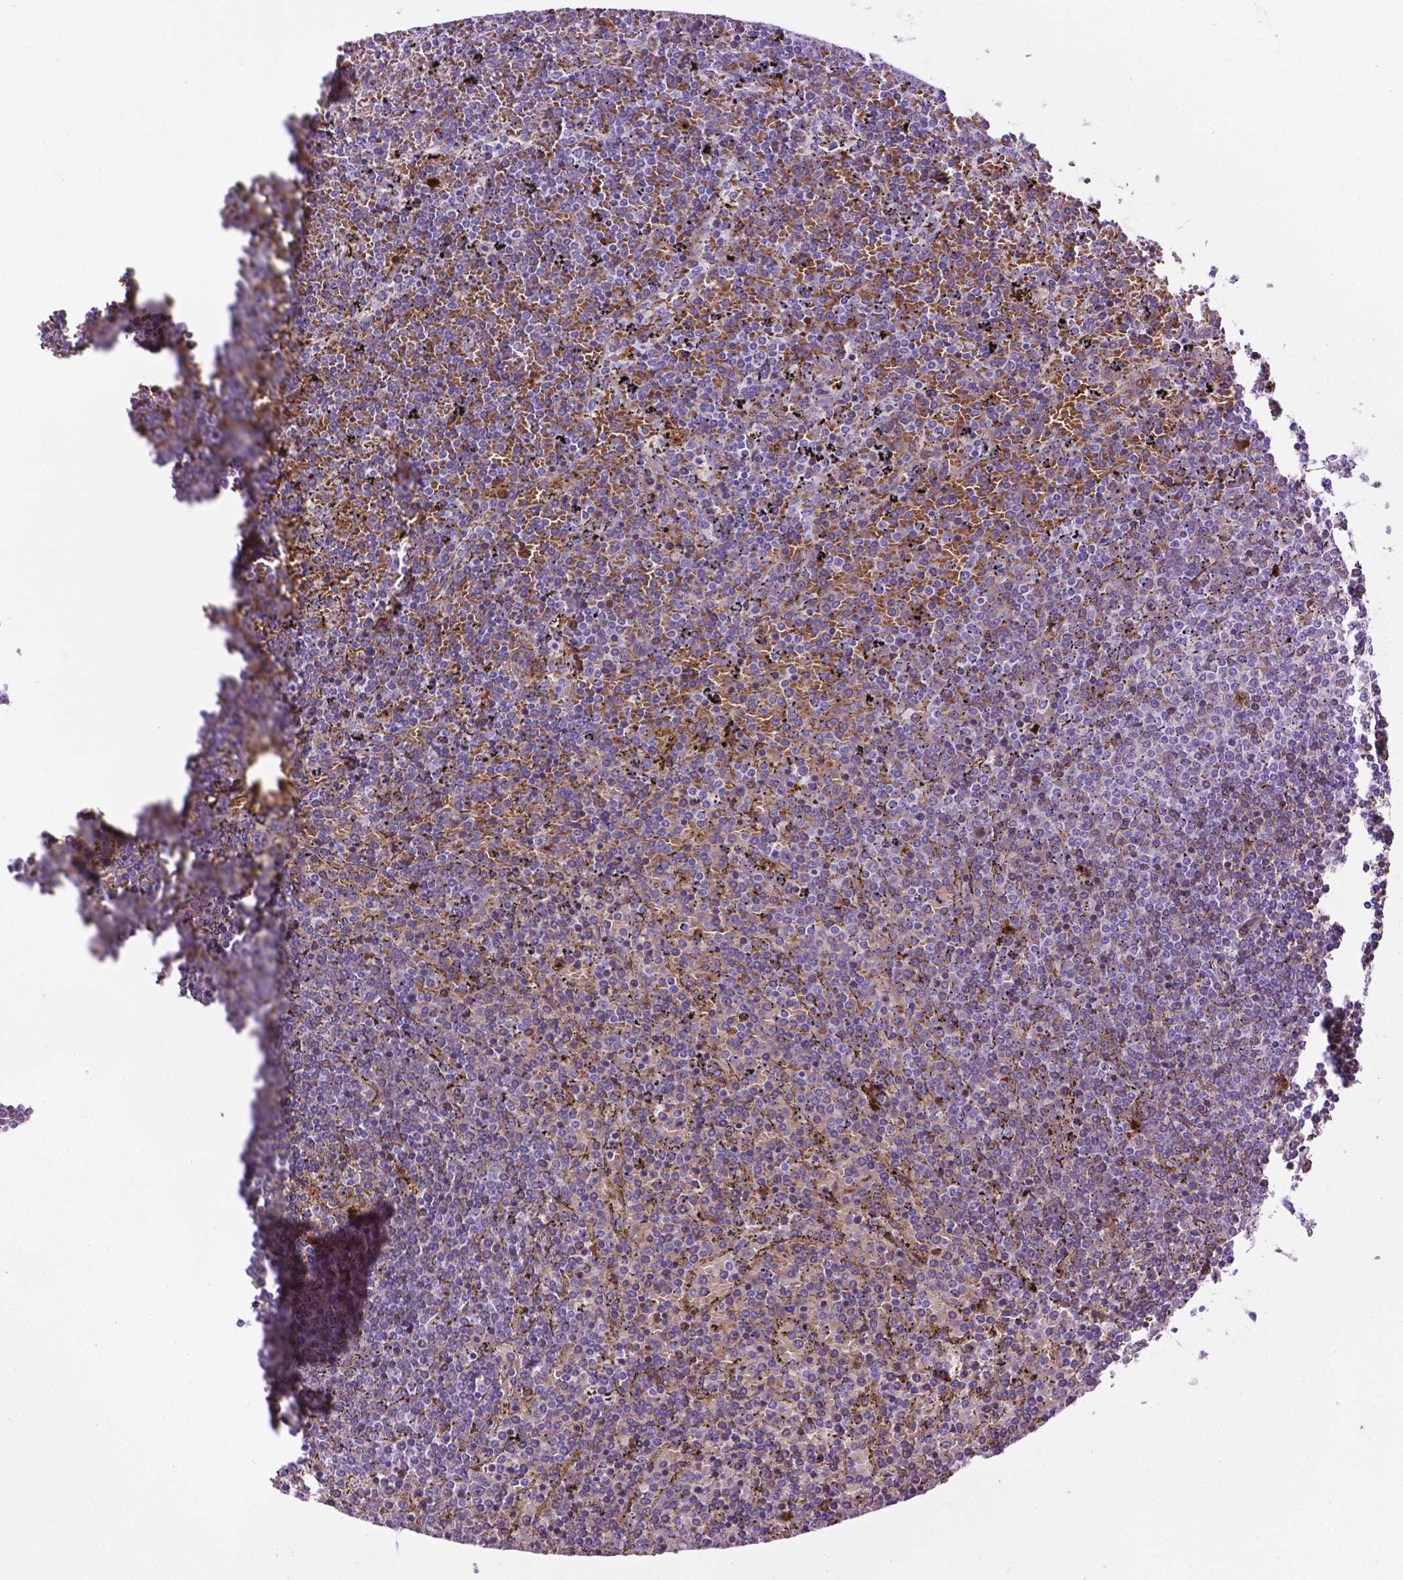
{"staining": {"intensity": "negative", "quantity": "none", "location": "none"}, "tissue": "lymphoma", "cell_type": "Tumor cells", "image_type": "cancer", "snomed": [{"axis": "morphology", "description": "Malignant lymphoma, non-Hodgkin's type, Low grade"}, {"axis": "topography", "description": "Spleen"}], "caption": "Lymphoma stained for a protein using immunohistochemistry (IHC) demonstrates no positivity tumor cells.", "gene": "TMEM132E", "patient": {"sex": "female", "age": 77}}